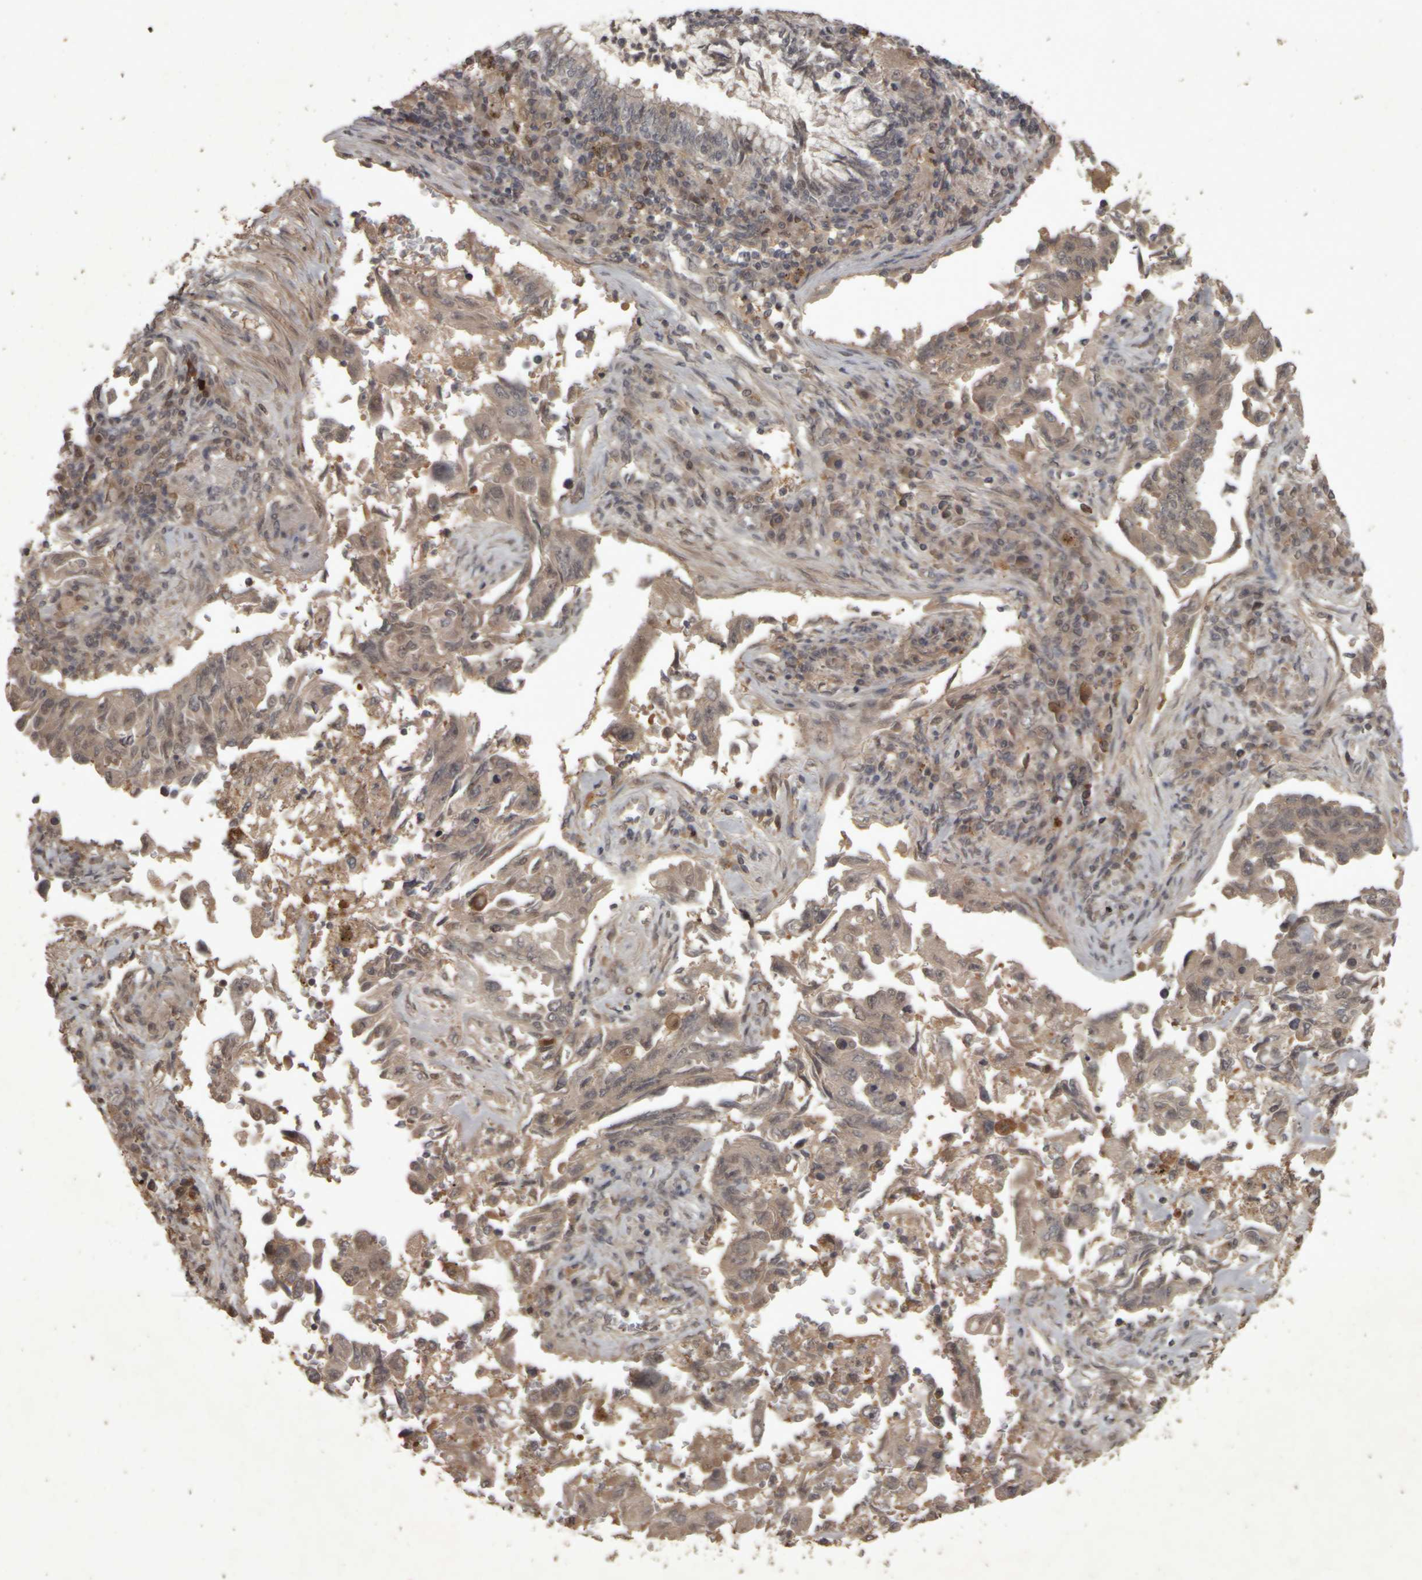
{"staining": {"intensity": "weak", "quantity": ">75%", "location": "cytoplasmic/membranous,nuclear"}, "tissue": "lung cancer", "cell_type": "Tumor cells", "image_type": "cancer", "snomed": [{"axis": "morphology", "description": "Adenocarcinoma, NOS"}, {"axis": "topography", "description": "Lung"}], "caption": "IHC (DAB) staining of human lung cancer (adenocarcinoma) reveals weak cytoplasmic/membranous and nuclear protein expression in approximately >75% of tumor cells.", "gene": "ACO1", "patient": {"sex": "female", "age": 51}}